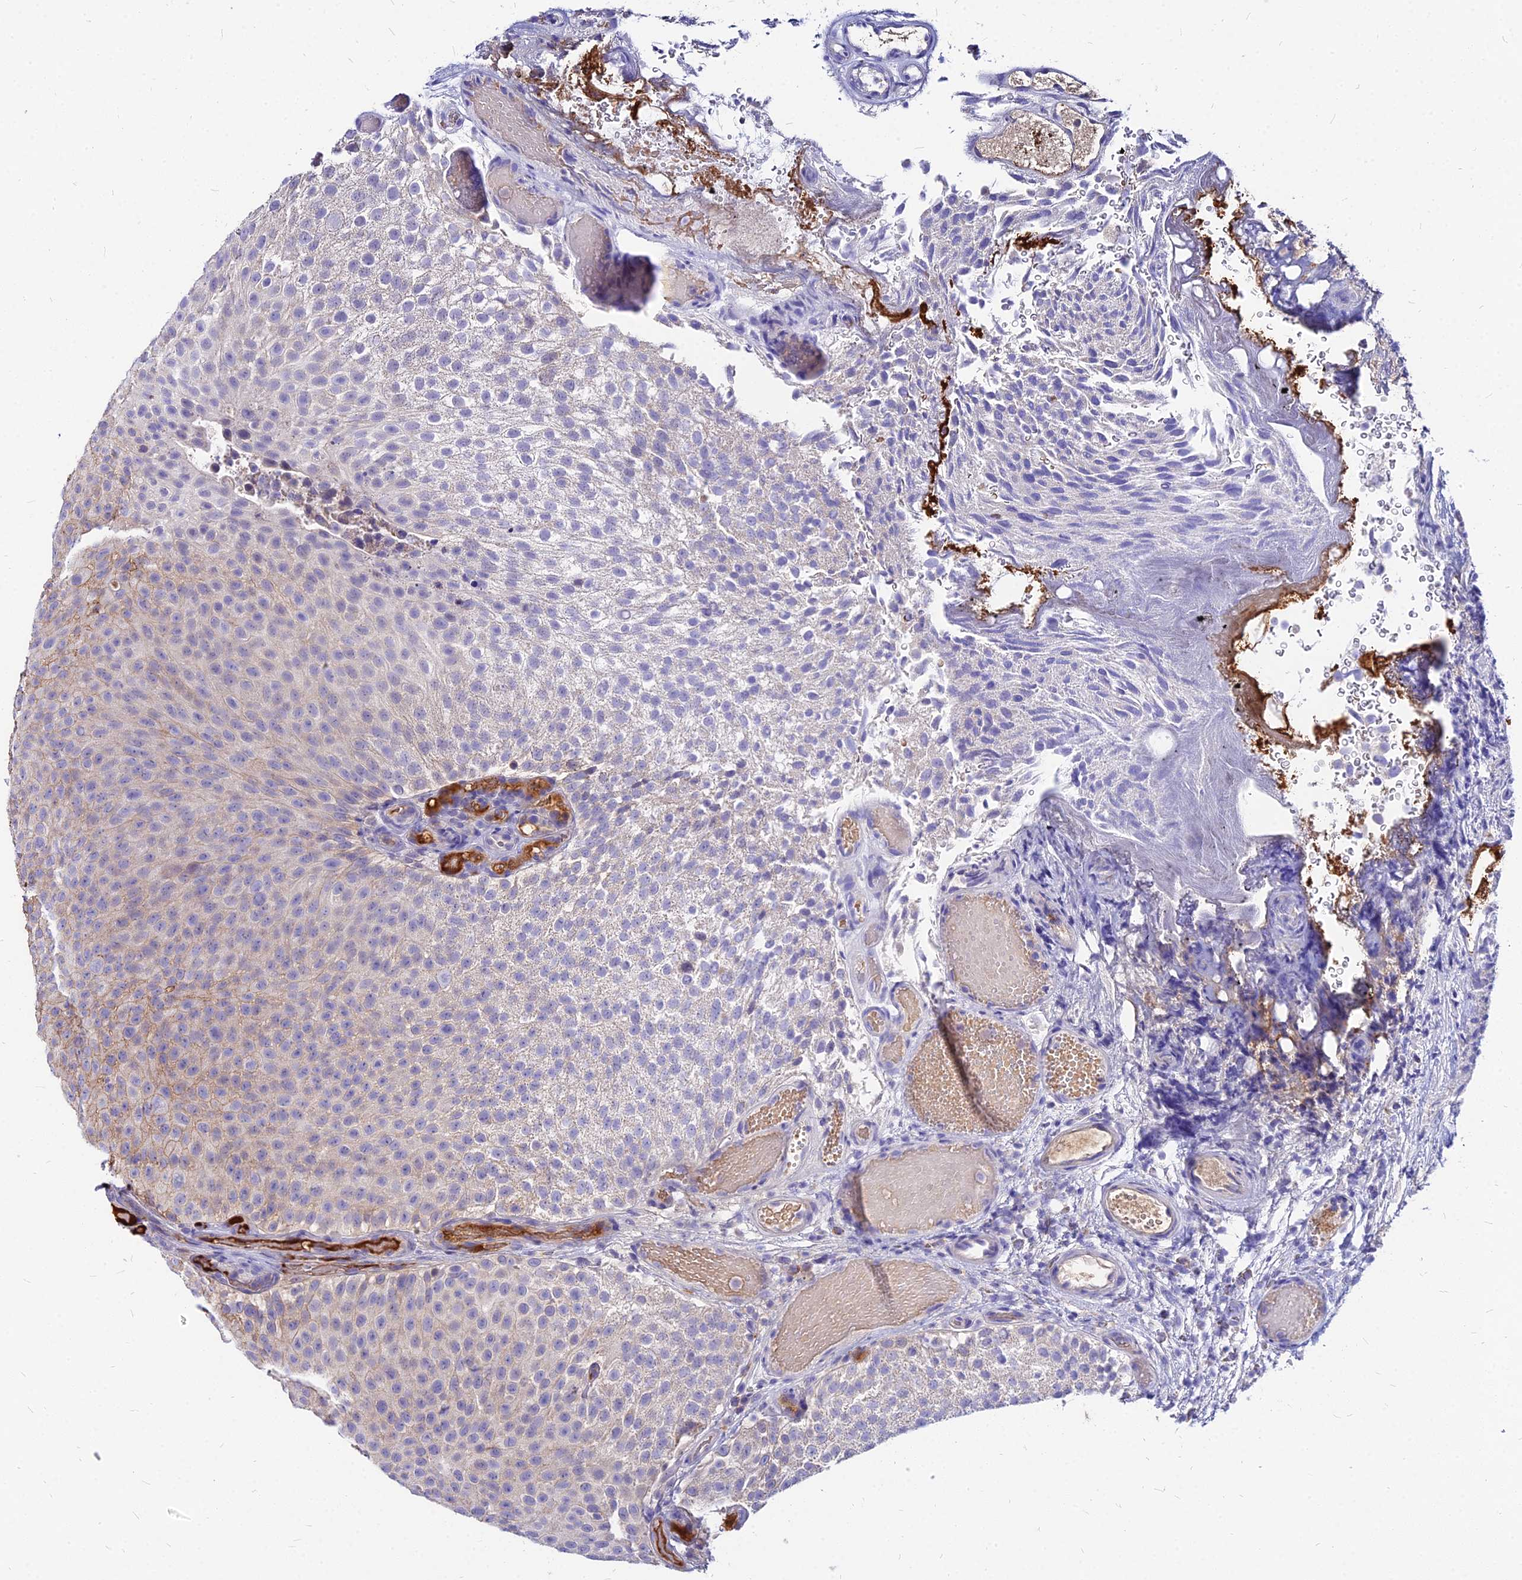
{"staining": {"intensity": "negative", "quantity": "none", "location": "none"}, "tissue": "urothelial cancer", "cell_type": "Tumor cells", "image_type": "cancer", "snomed": [{"axis": "morphology", "description": "Urothelial carcinoma, Low grade"}, {"axis": "topography", "description": "Urinary bladder"}], "caption": "This is an immunohistochemistry (IHC) micrograph of human low-grade urothelial carcinoma. There is no expression in tumor cells.", "gene": "ACSM6", "patient": {"sex": "male", "age": 78}}